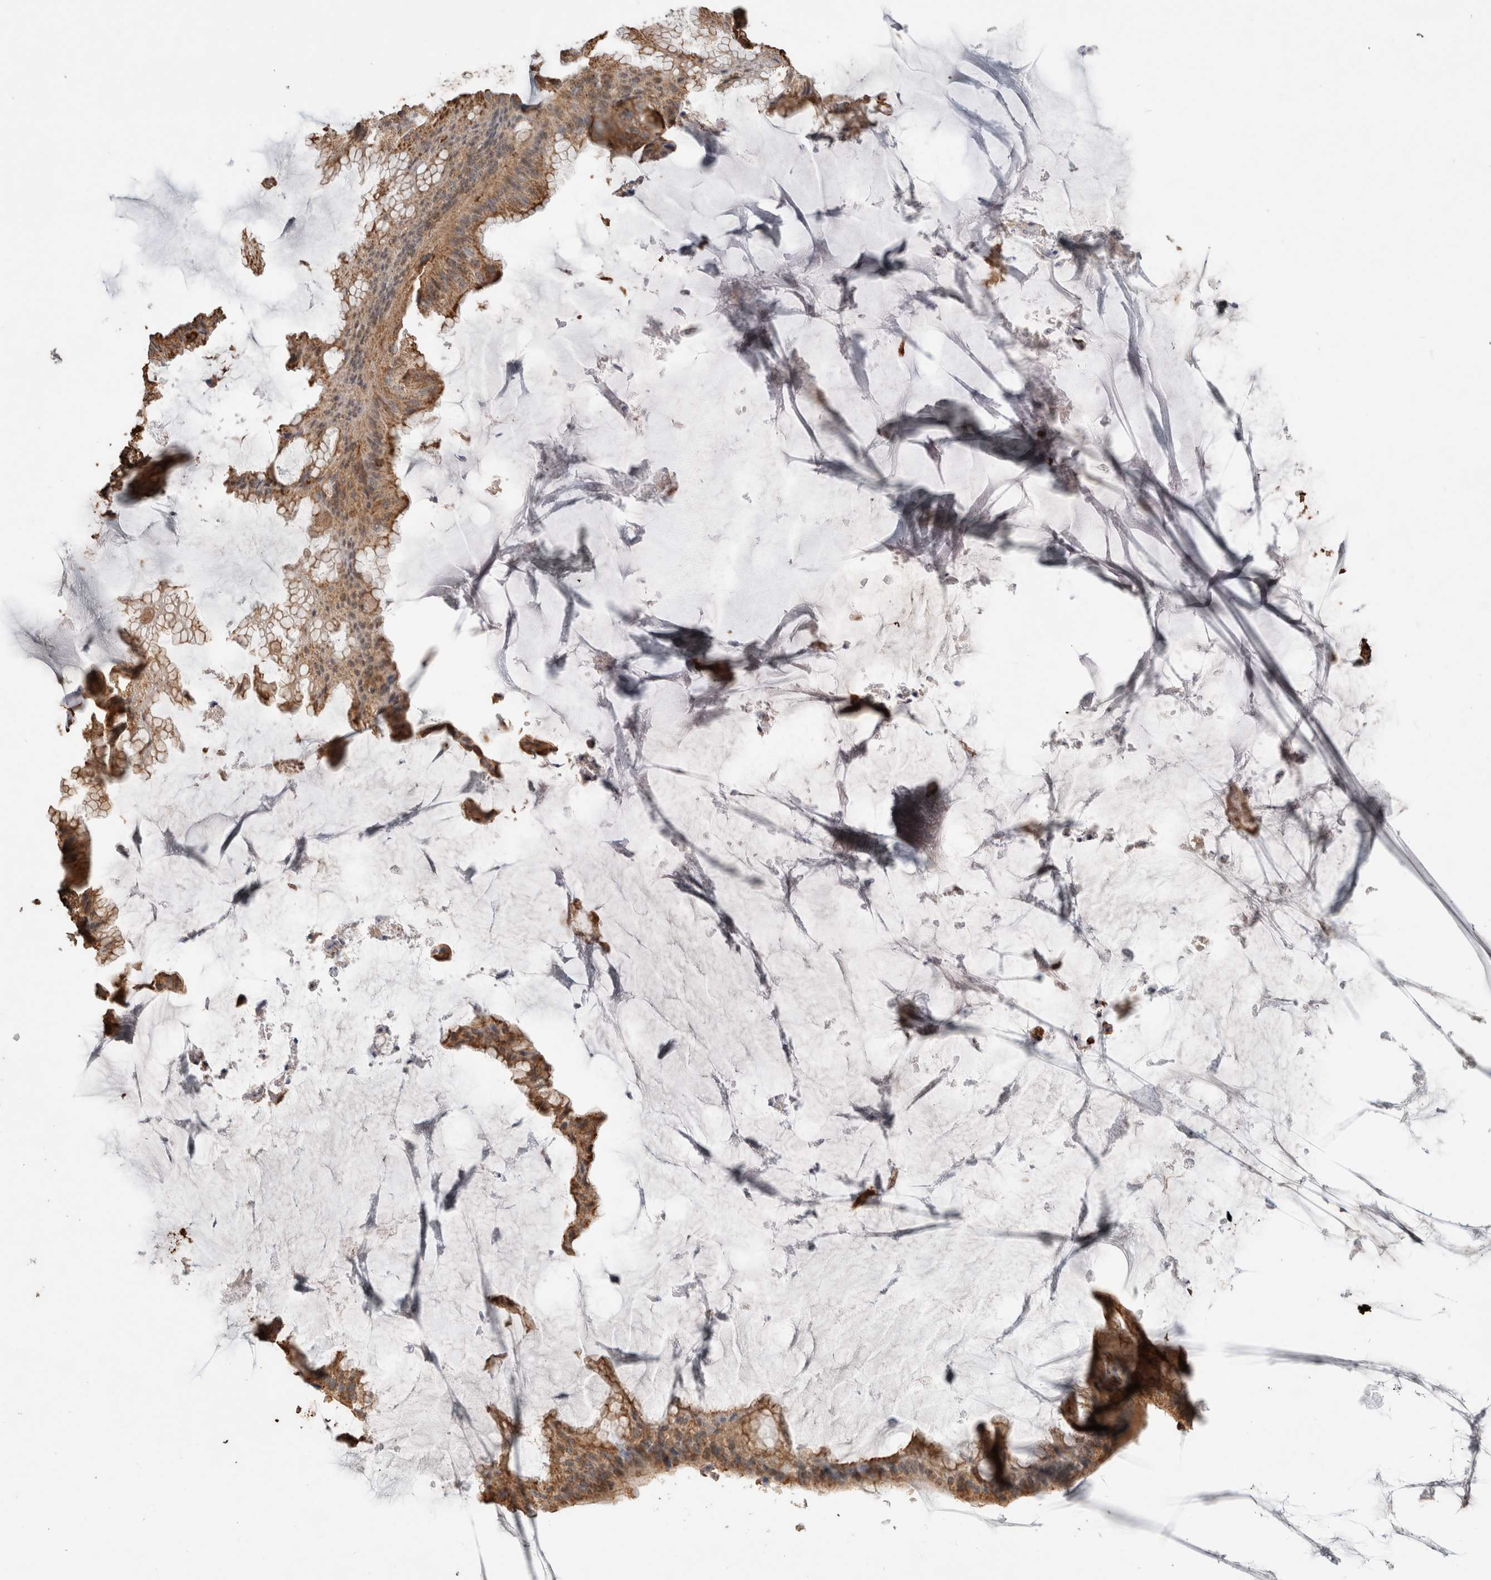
{"staining": {"intensity": "moderate", "quantity": ">75%", "location": "cytoplasmic/membranous"}, "tissue": "ovarian cancer", "cell_type": "Tumor cells", "image_type": "cancer", "snomed": [{"axis": "morphology", "description": "Cystadenocarcinoma, mucinous, NOS"}, {"axis": "topography", "description": "Ovary"}], "caption": "Protein expression analysis of ovarian mucinous cystadenocarcinoma exhibits moderate cytoplasmic/membranous positivity in approximately >75% of tumor cells. Using DAB (brown) and hematoxylin (blue) stains, captured at high magnification using brightfield microscopy.", "gene": "ZNF397", "patient": {"sex": "female", "age": 61}}